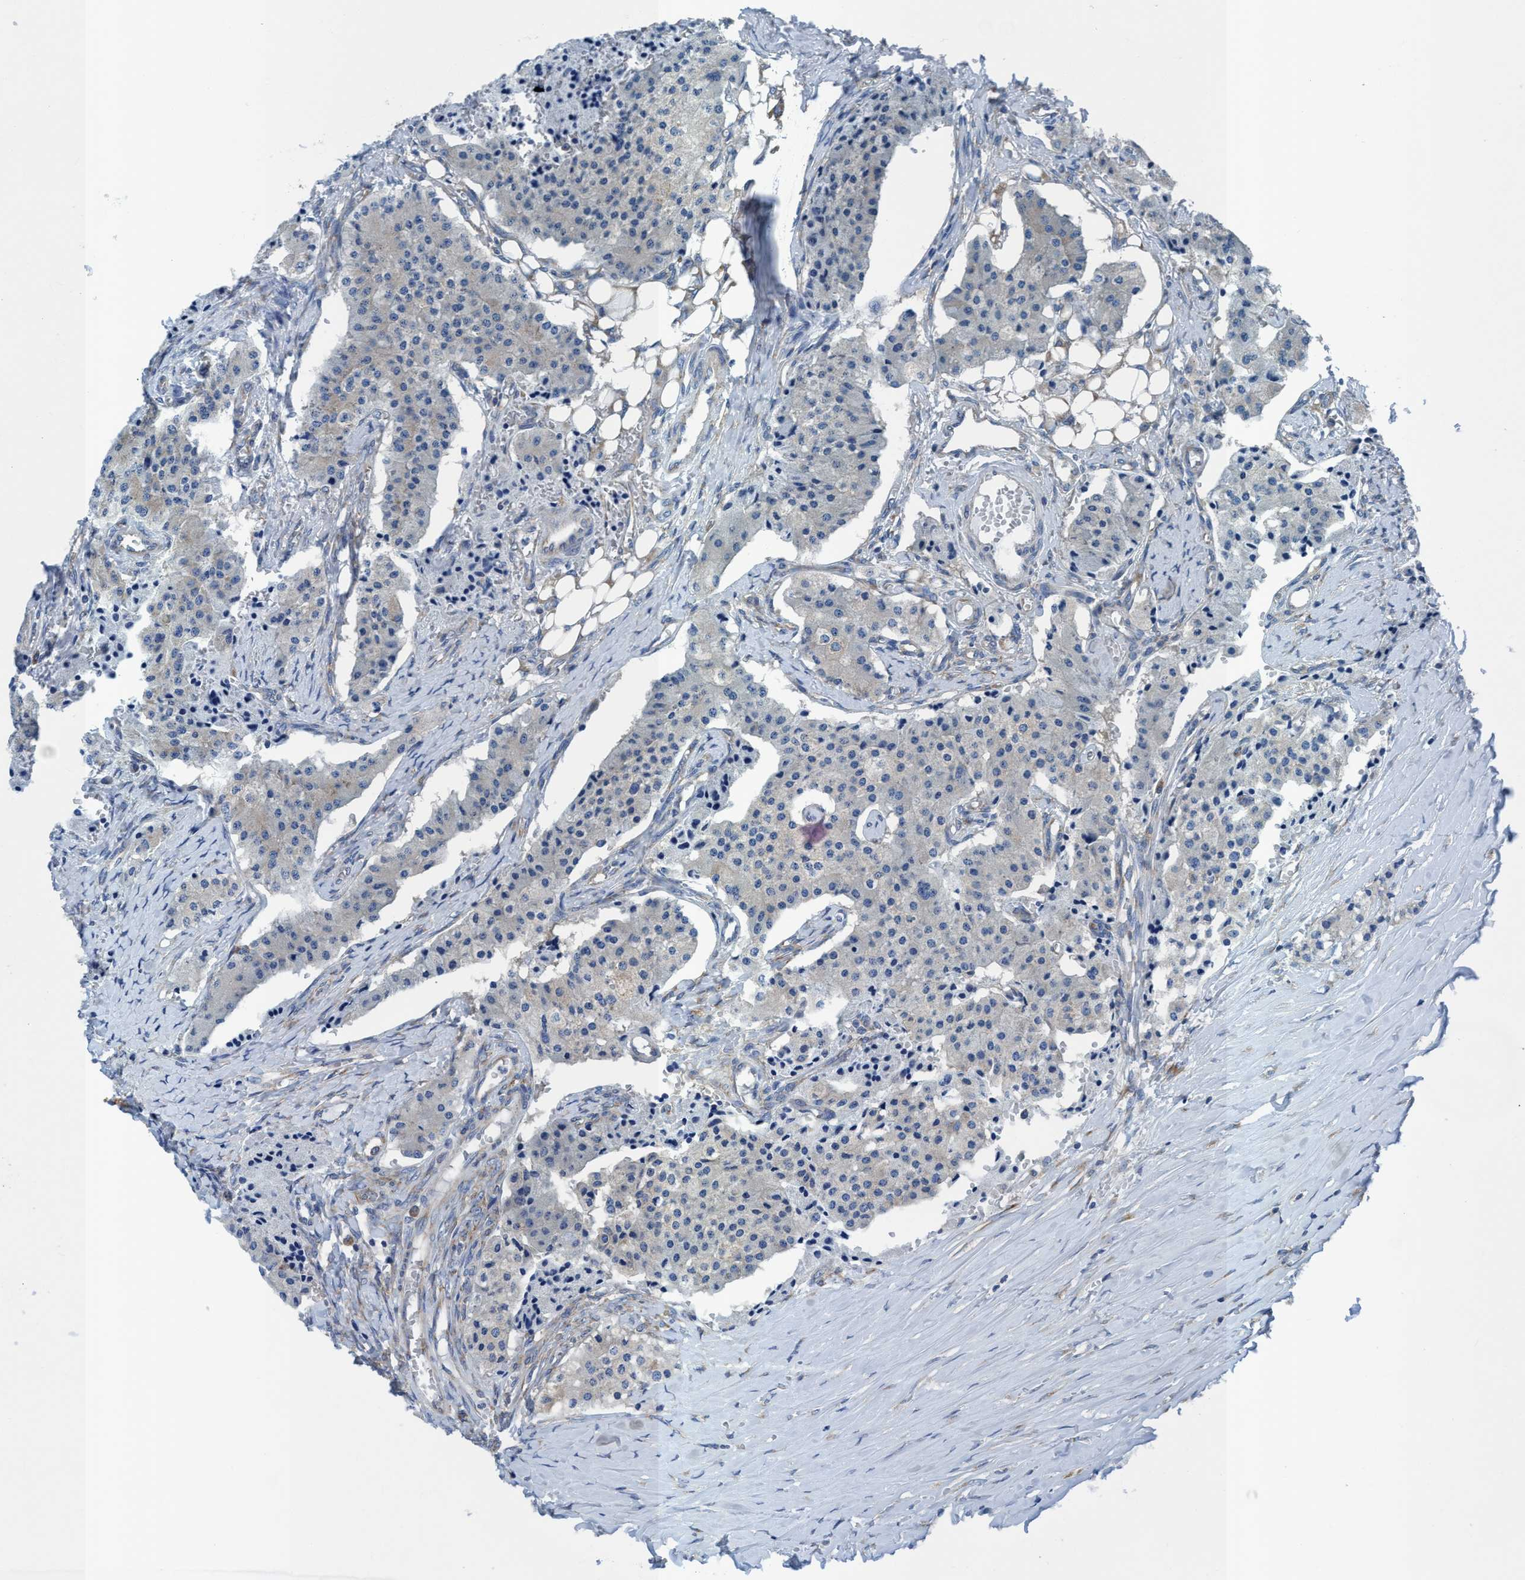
{"staining": {"intensity": "weak", "quantity": "<25%", "location": "cytoplasmic/membranous"}, "tissue": "carcinoid", "cell_type": "Tumor cells", "image_type": "cancer", "snomed": [{"axis": "morphology", "description": "Carcinoid, malignant, NOS"}, {"axis": "topography", "description": "Colon"}], "caption": "This micrograph is of carcinoid stained with immunohistochemistry (IHC) to label a protein in brown with the nuclei are counter-stained blue. There is no staining in tumor cells.", "gene": "NMT1", "patient": {"sex": "female", "age": 52}}